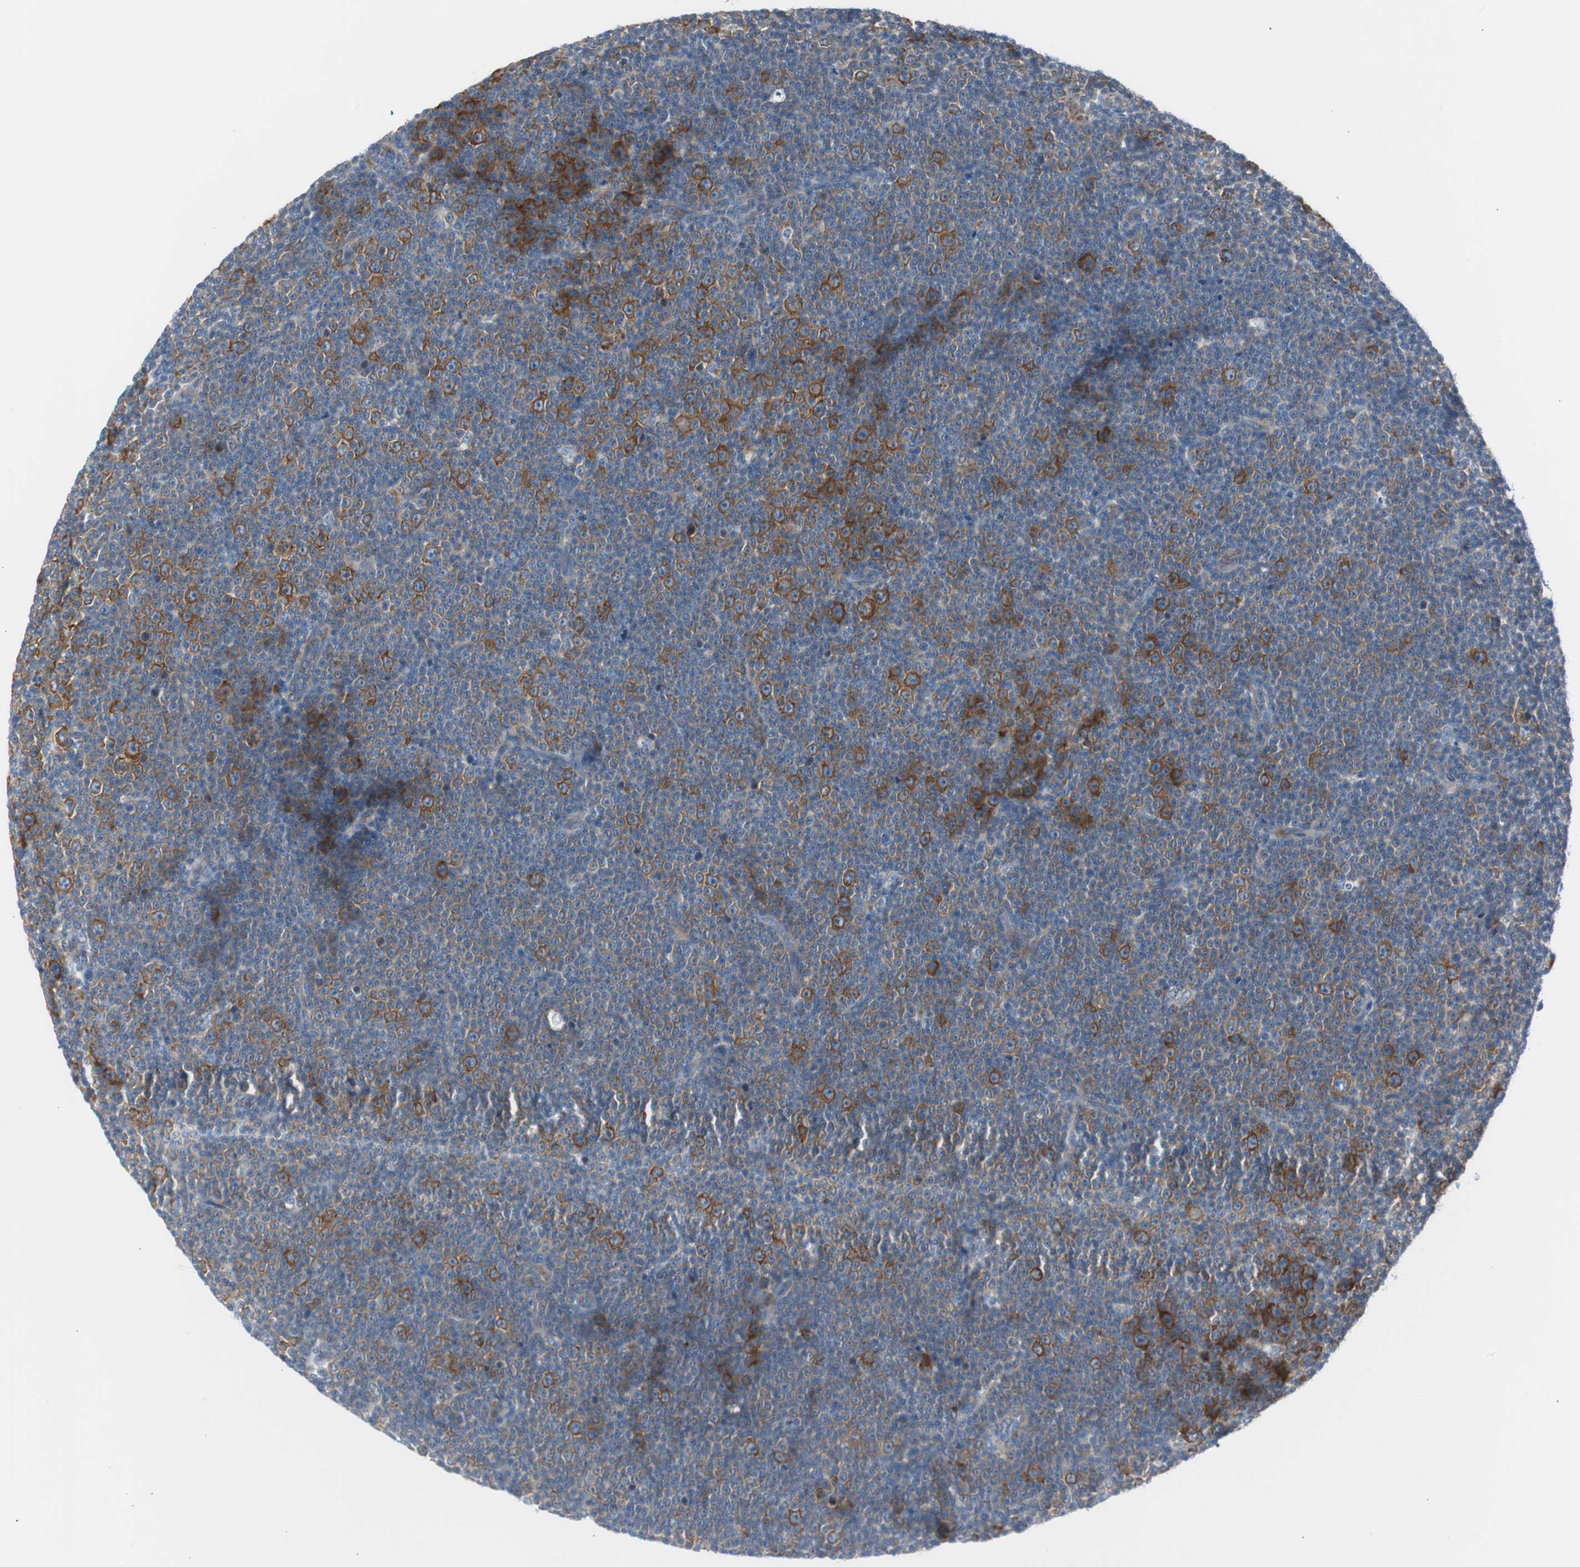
{"staining": {"intensity": "strong", "quantity": "<25%", "location": "cytoplasmic/membranous"}, "tissue": "lymphoma", "cell_type": "Tumor cells", "image_type": "cancer", "snomed": [{"axis": "morphology", "description": "Malignant lymphoma, non-Hodgkin's type, Low grade"}, {"axis": "topography", "description": "Lymph node"}], "caption": "Protein expression analysis of human lymphoma reveals strong cytoplasmic/membranous staining in about <25% of tumor cells.", "gene": "RPS12", "patient": {"sex": "female", "age": 67}}